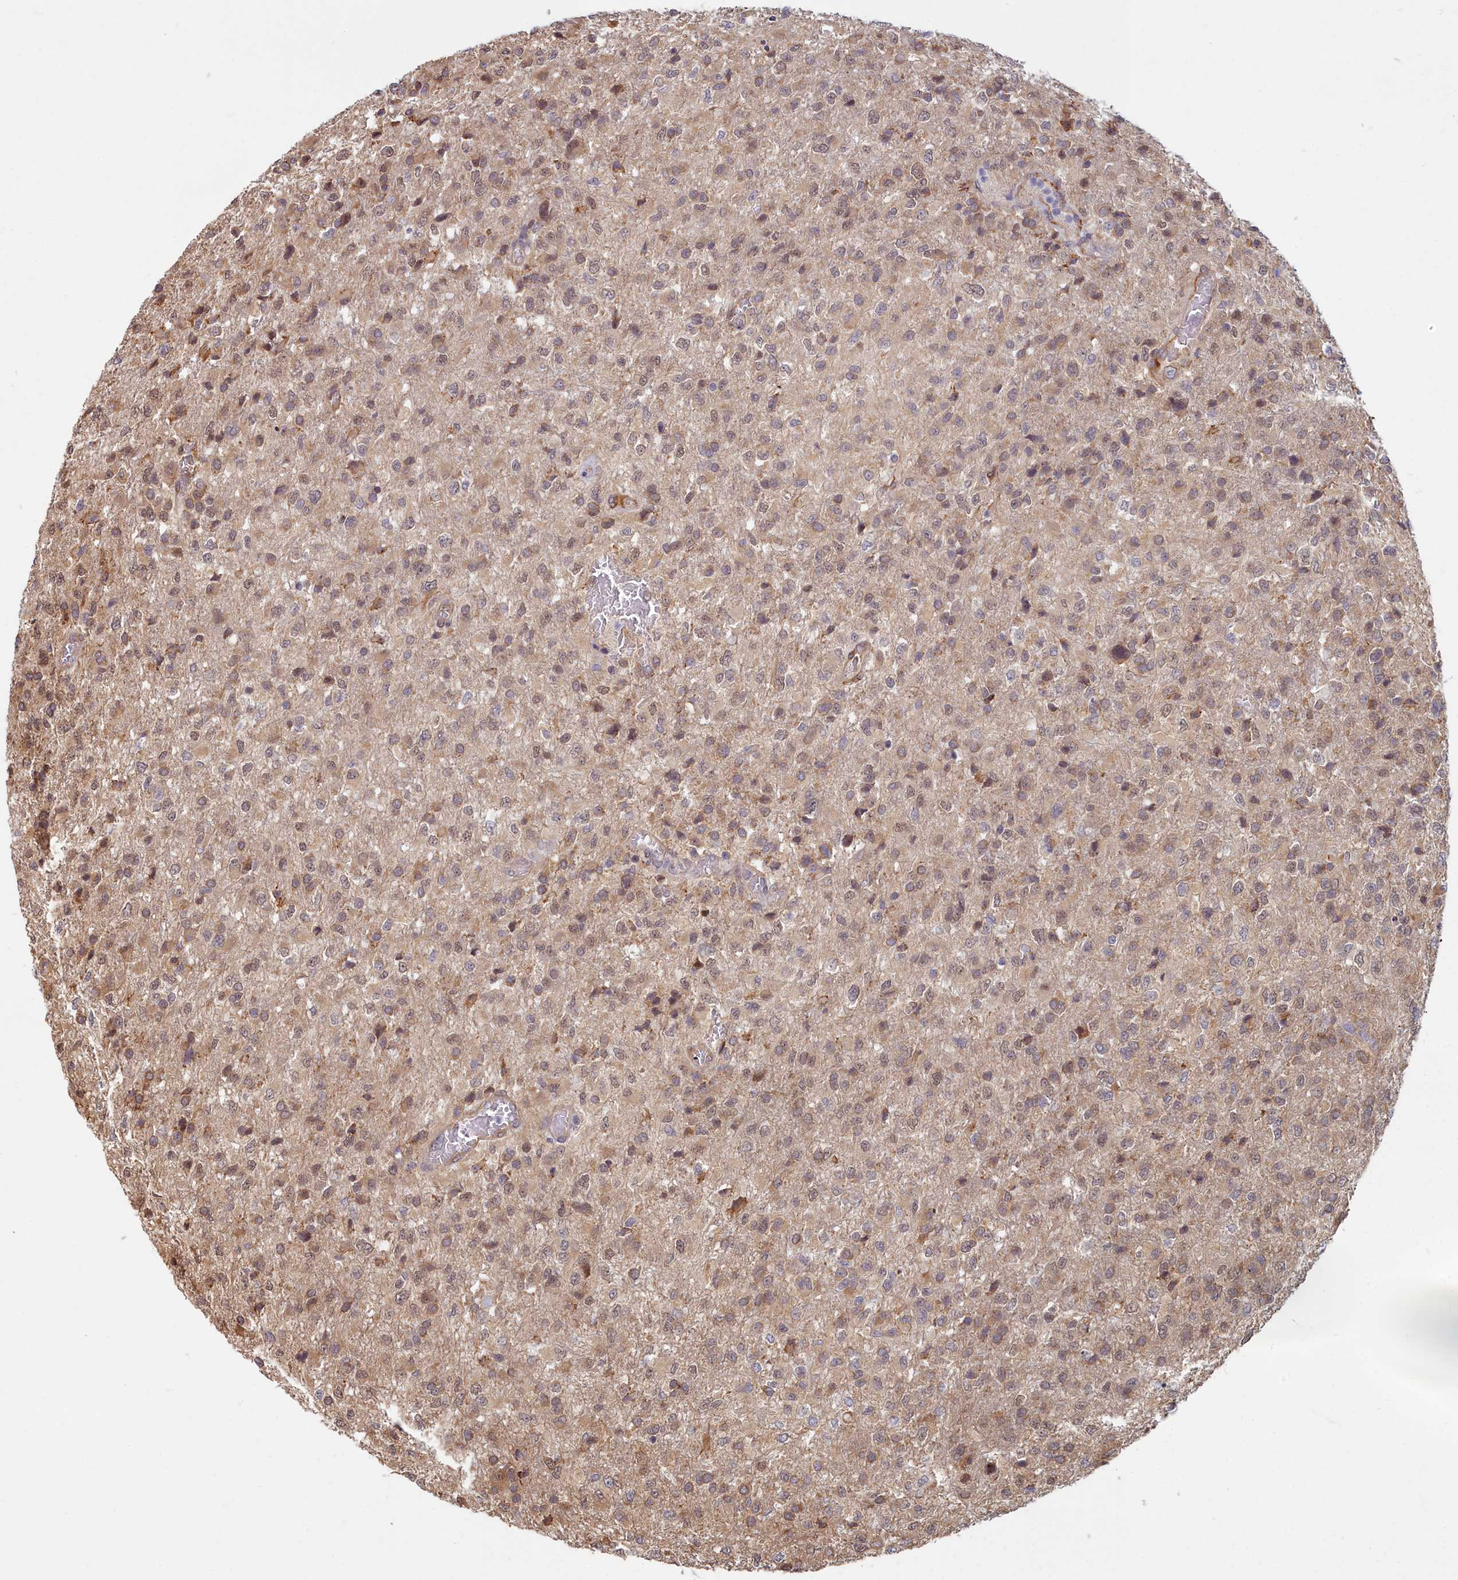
{"staining": {"intensity": "moderate", "quantity": "25%-75%", "location": "cytoplasmic/membranous,nuclear"}, "tissue": "glioma", "cell_type": "Tumor cells", "image_type": "cancer", "snomed": [{"axis": "morphology", "description": "Glioma, malignant, High grade"}, {"axis": "topography", "description": "Brain"}], "caption": "A medium amount of moderate cytoplasmic/membranous and nuclear positivity is identified in approximately 25%-75% of tumor cells in malignant glioma (high-grade) tissue.", "gene": "MAK16", "patient": {"sex": "female", "age": 74}}